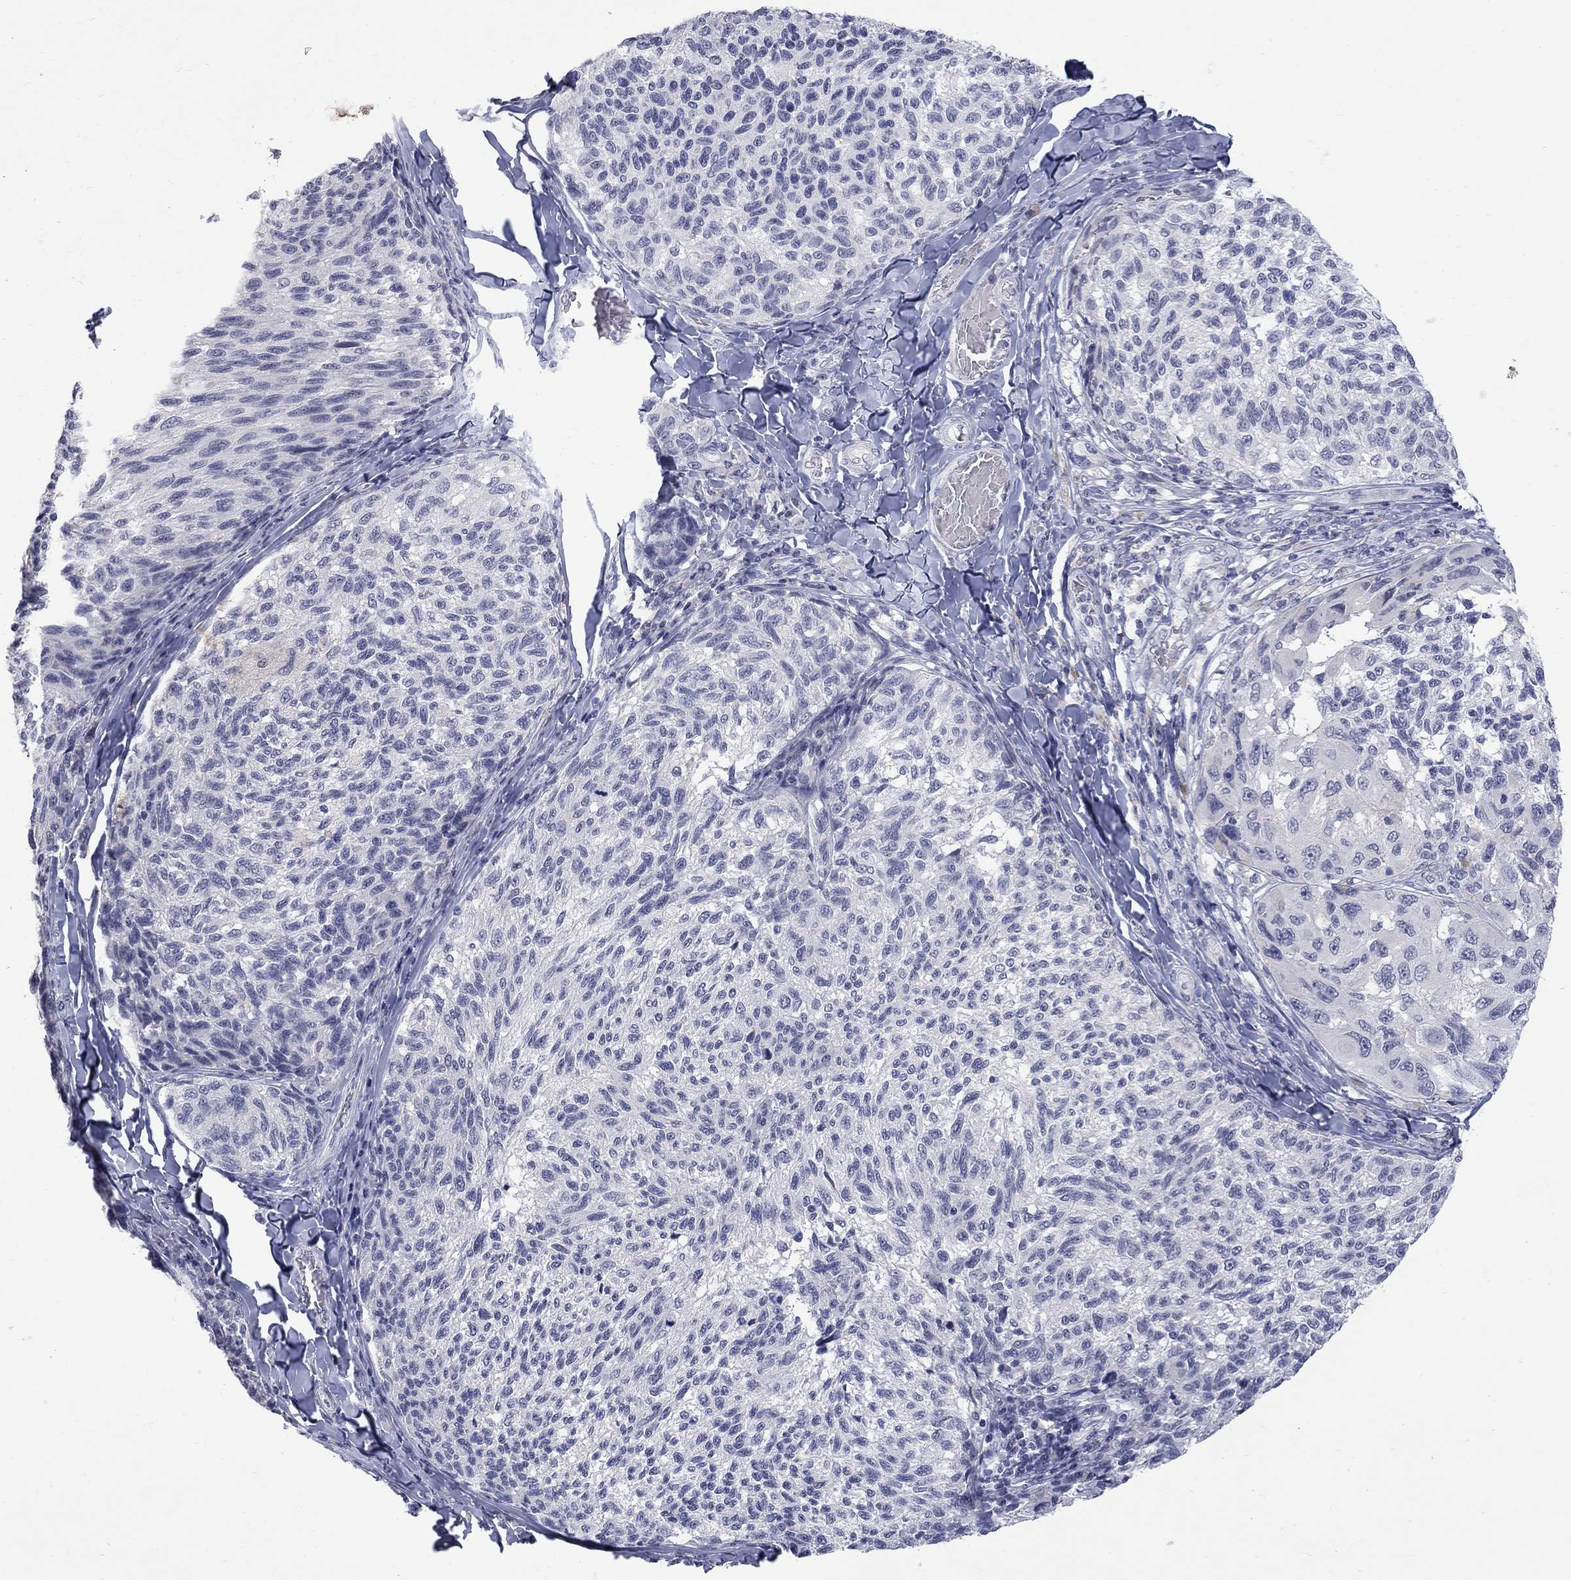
{"staining": {"intensity": "negative", "quantity": "none", "location": "none"}, "tissue": "melanoma", "cell_type": "Tumor cells", "image_type": "cancer", "snomed": [{"axis": "morphology", "description": "Malignant melanoma, NOS"}, {"axis": "topography", "description": "Skin"}], "caption": "An IHC histopathology image of malignant melanoma is shown. There is no staining in tumor cells of malignant melanoma.", "gene": "CTNND2", "patient": {"sex": "female", "age": 73}}